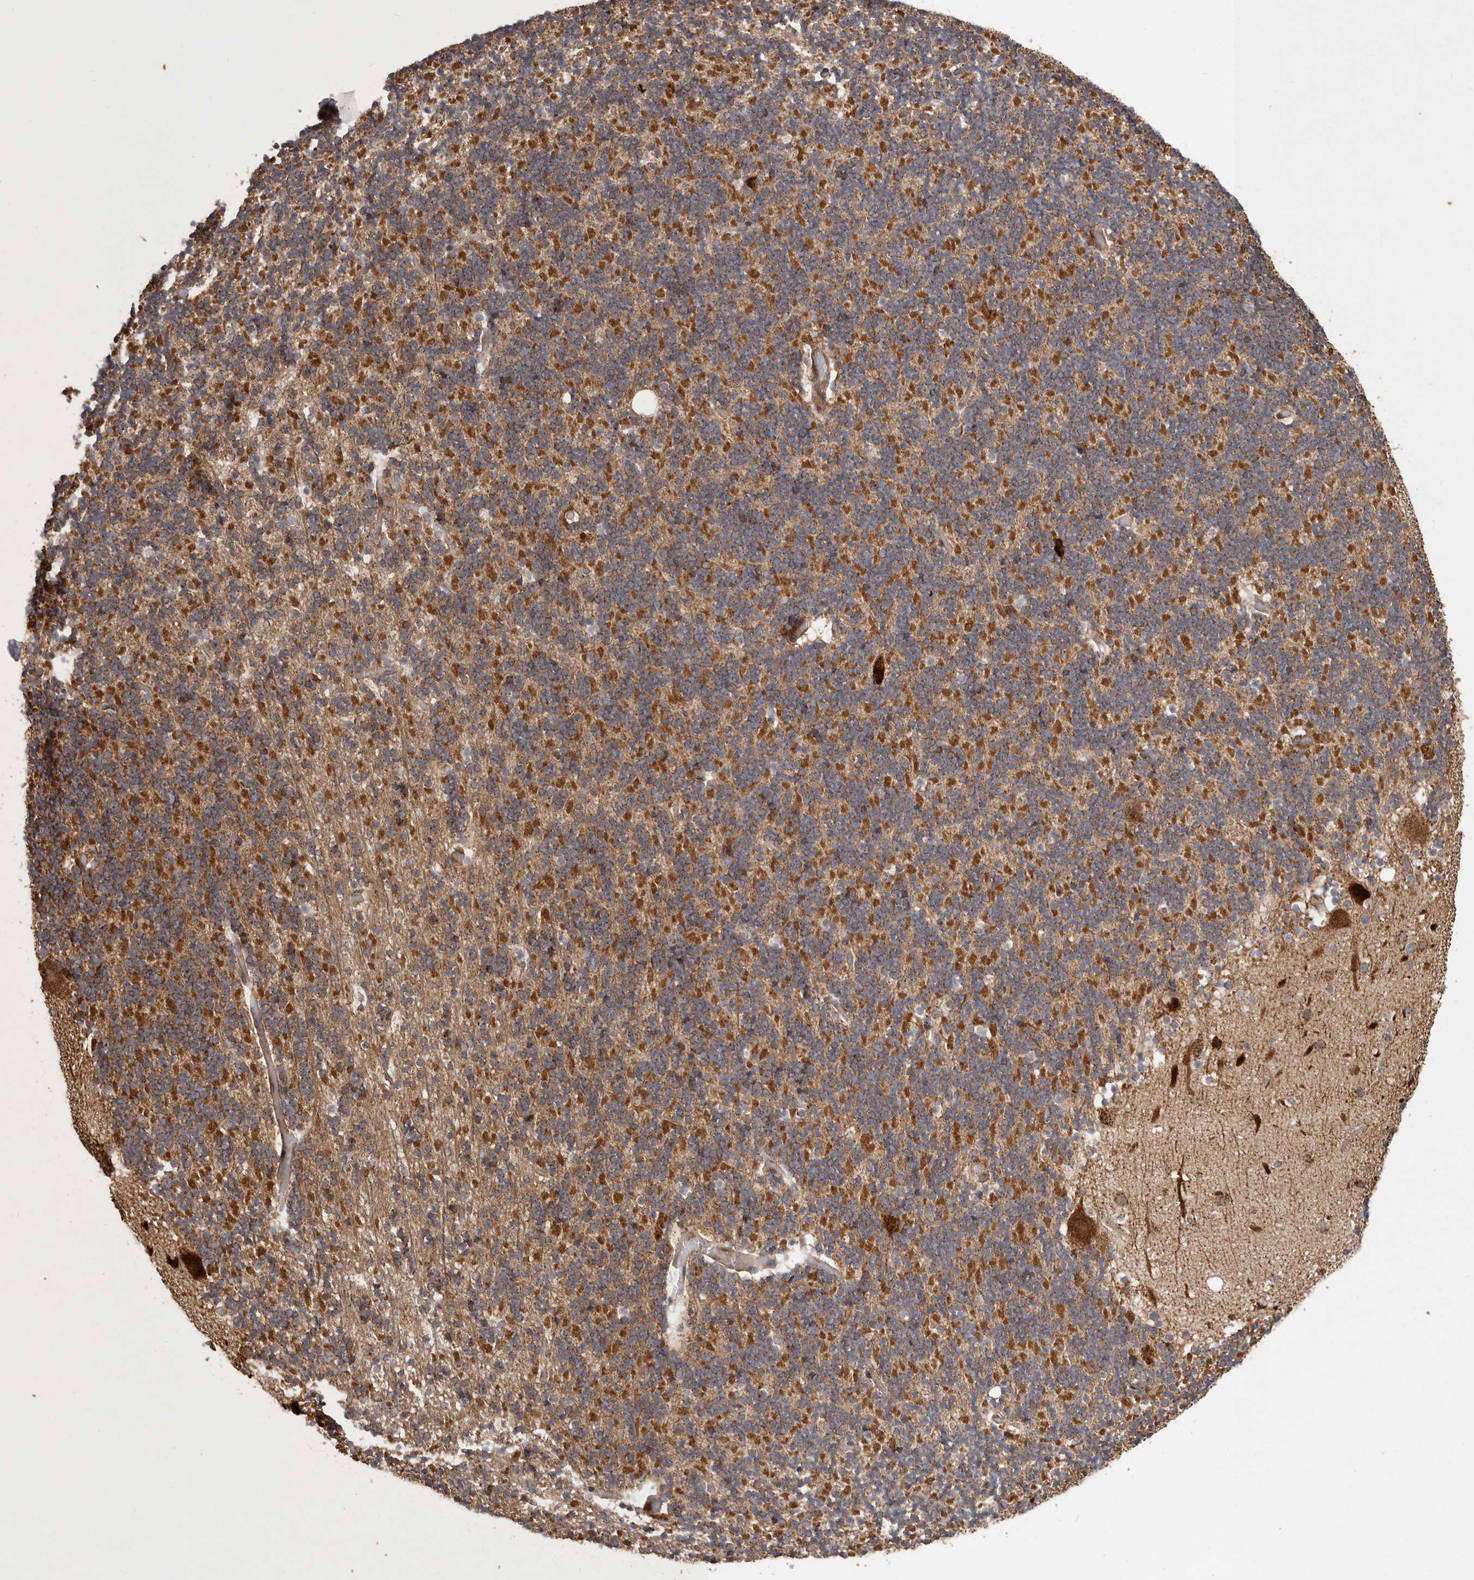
{"staining": {"intensity": "strong", "quantity": "25%-75%", "location": "cytoplasmic/membranous"}, "tissue": "cerebellum", "cell_type": "Cells in granular layer", "image_type": "normal", "snomed": [{"axis": "morphology", "description": "Normal tissue, NOS"}, {"axis": "topography", "description": "Cerebellum"}], "caption": "Cerebellum stained for a protein (brown) exhibits strong cytoplasmic/membranous positive positivity in approximately 25%-75% of cells in granular layer.", "gene": "MRPS10", "patient": {"sex": "male", "age": 57}}